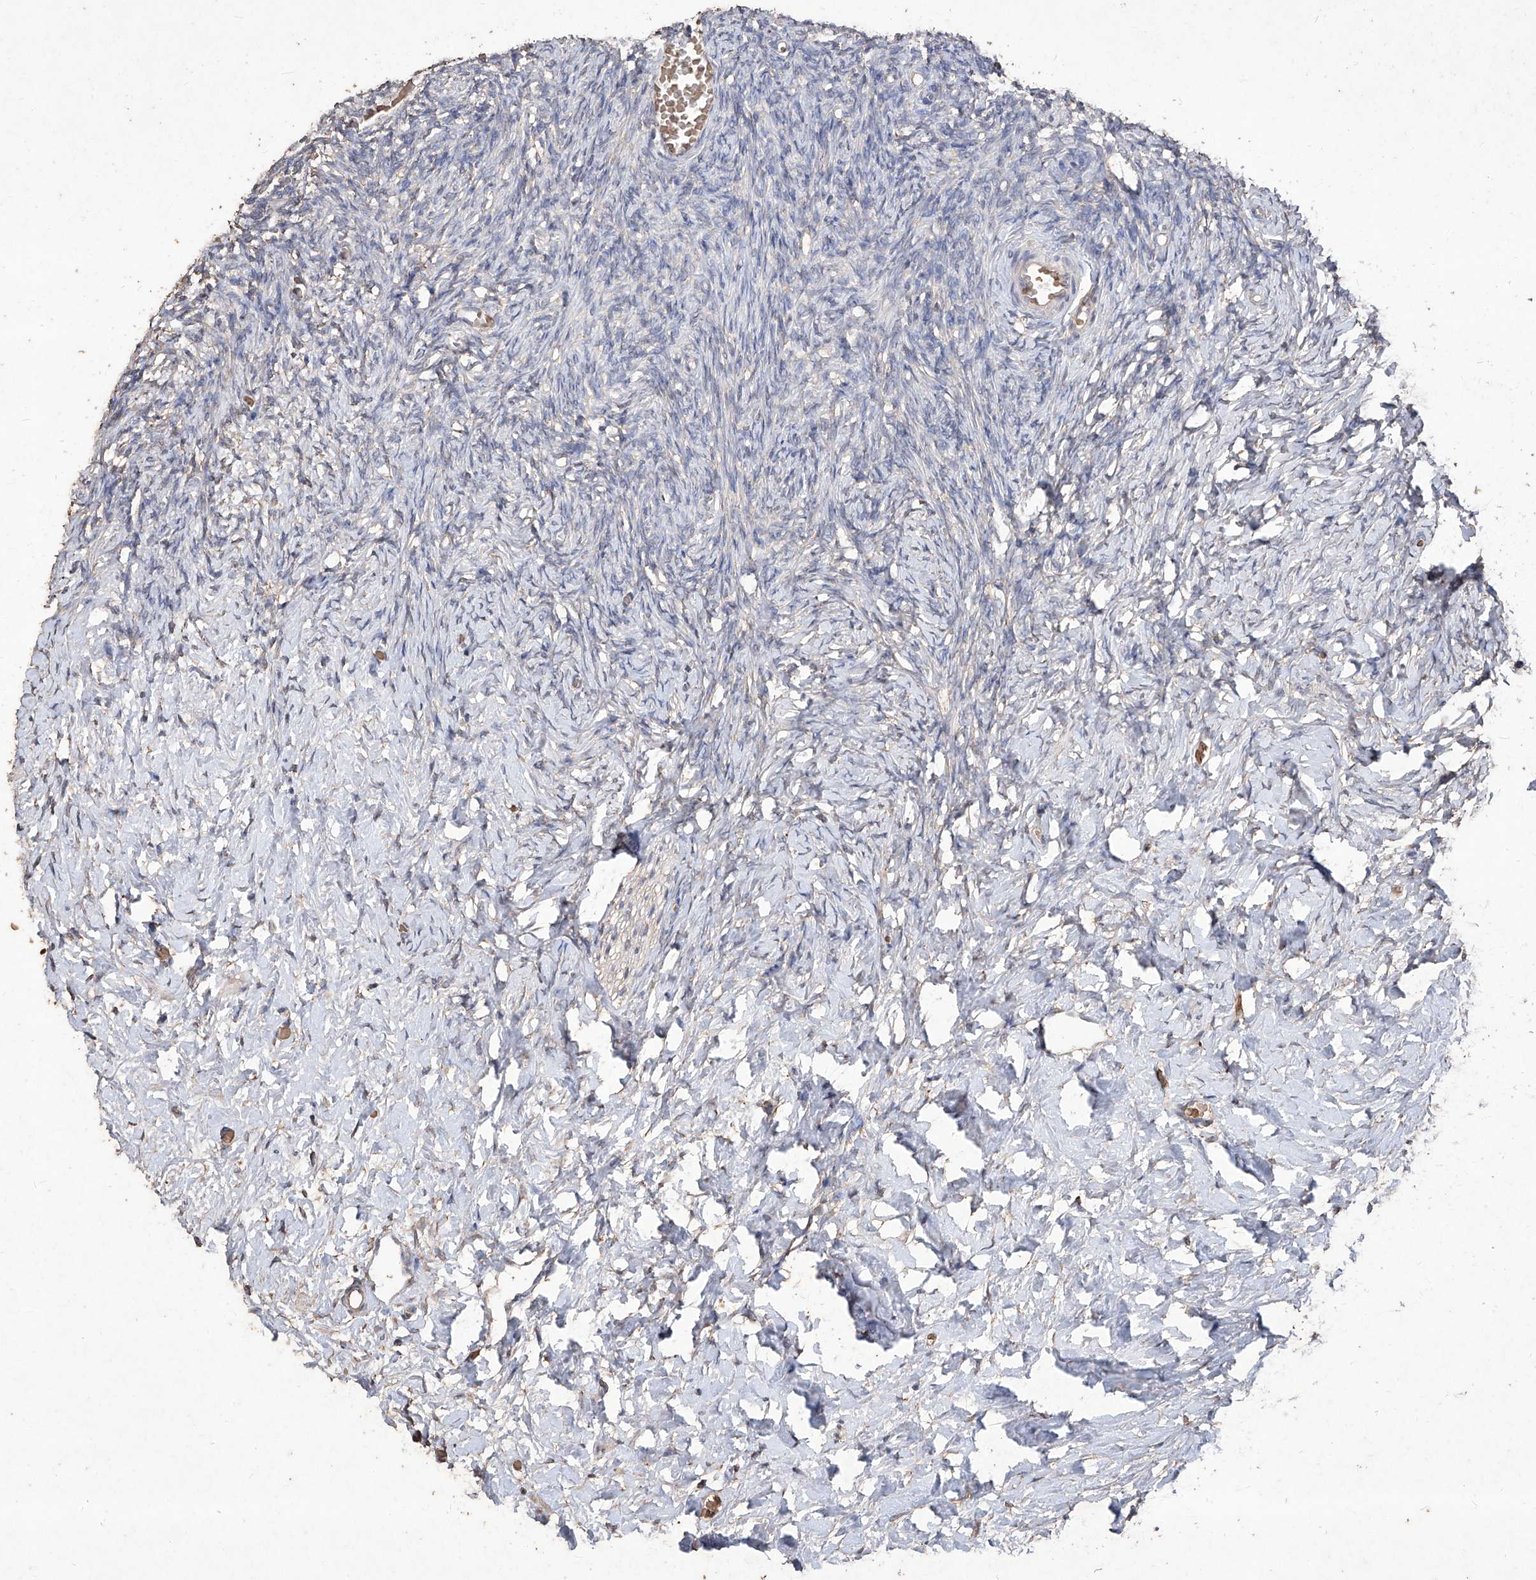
{"staining": {"intensity": "negative", "quantity": "none", "location": "none"}, "tissue": "ovary", "cell_type": "Ovarian stroma cells", "image_type": "normal", "snomed": [{"axis": "morphology", "description": "Normal tissue, NOS"}, {"axis": "topography", "description": "Ovary"}], "caption": "Immunohistochemical staining of unremarkable human ovary exhibits no significant expression in ovarian stroma cells.", "gene": "EML1", "patient": {"sex": "female", "age": 27}}